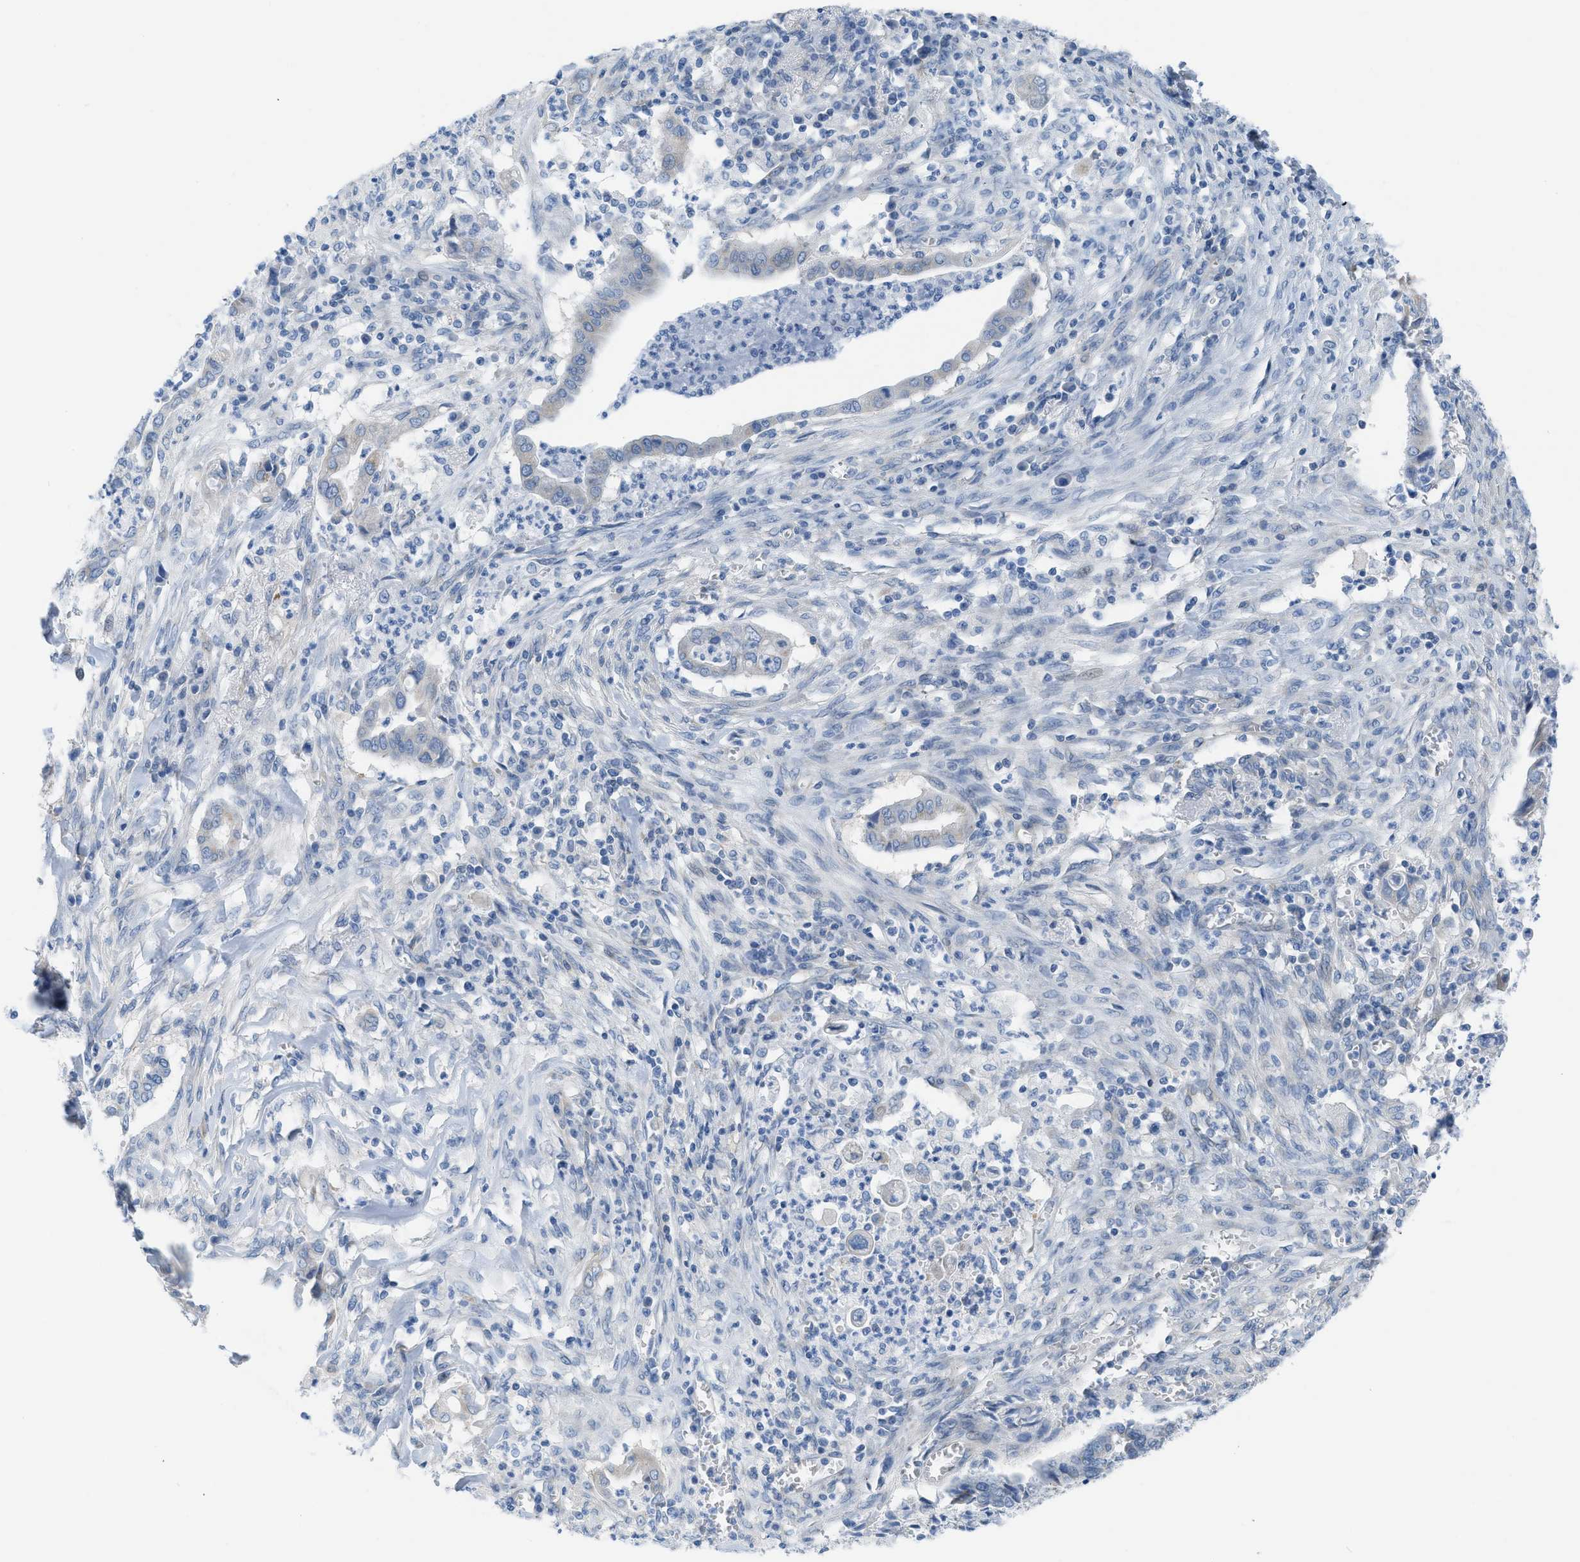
{"staining": {"intensity": "negative", "quantity": "none", "location": "none"}, "tissue": "cervical cancer", "cell_type": "Tumor cells", "image_type": "cancer", "snomed": [{"axis": "morphology", "description": "Adenocarcinoma, NOS"}, {"axis": "topography", "description": "Cervix"}], "caption": "DAB immunohistochemical staining of human adenocarcinoma (cervical) reveals no significant positivity in tumor cells. (DAB immunohistochemistry (IHC) visualized using brightfield microscopy, high magnification).", "gene": "ASGR1", "patient": {"sex": "female", "age": 44}}